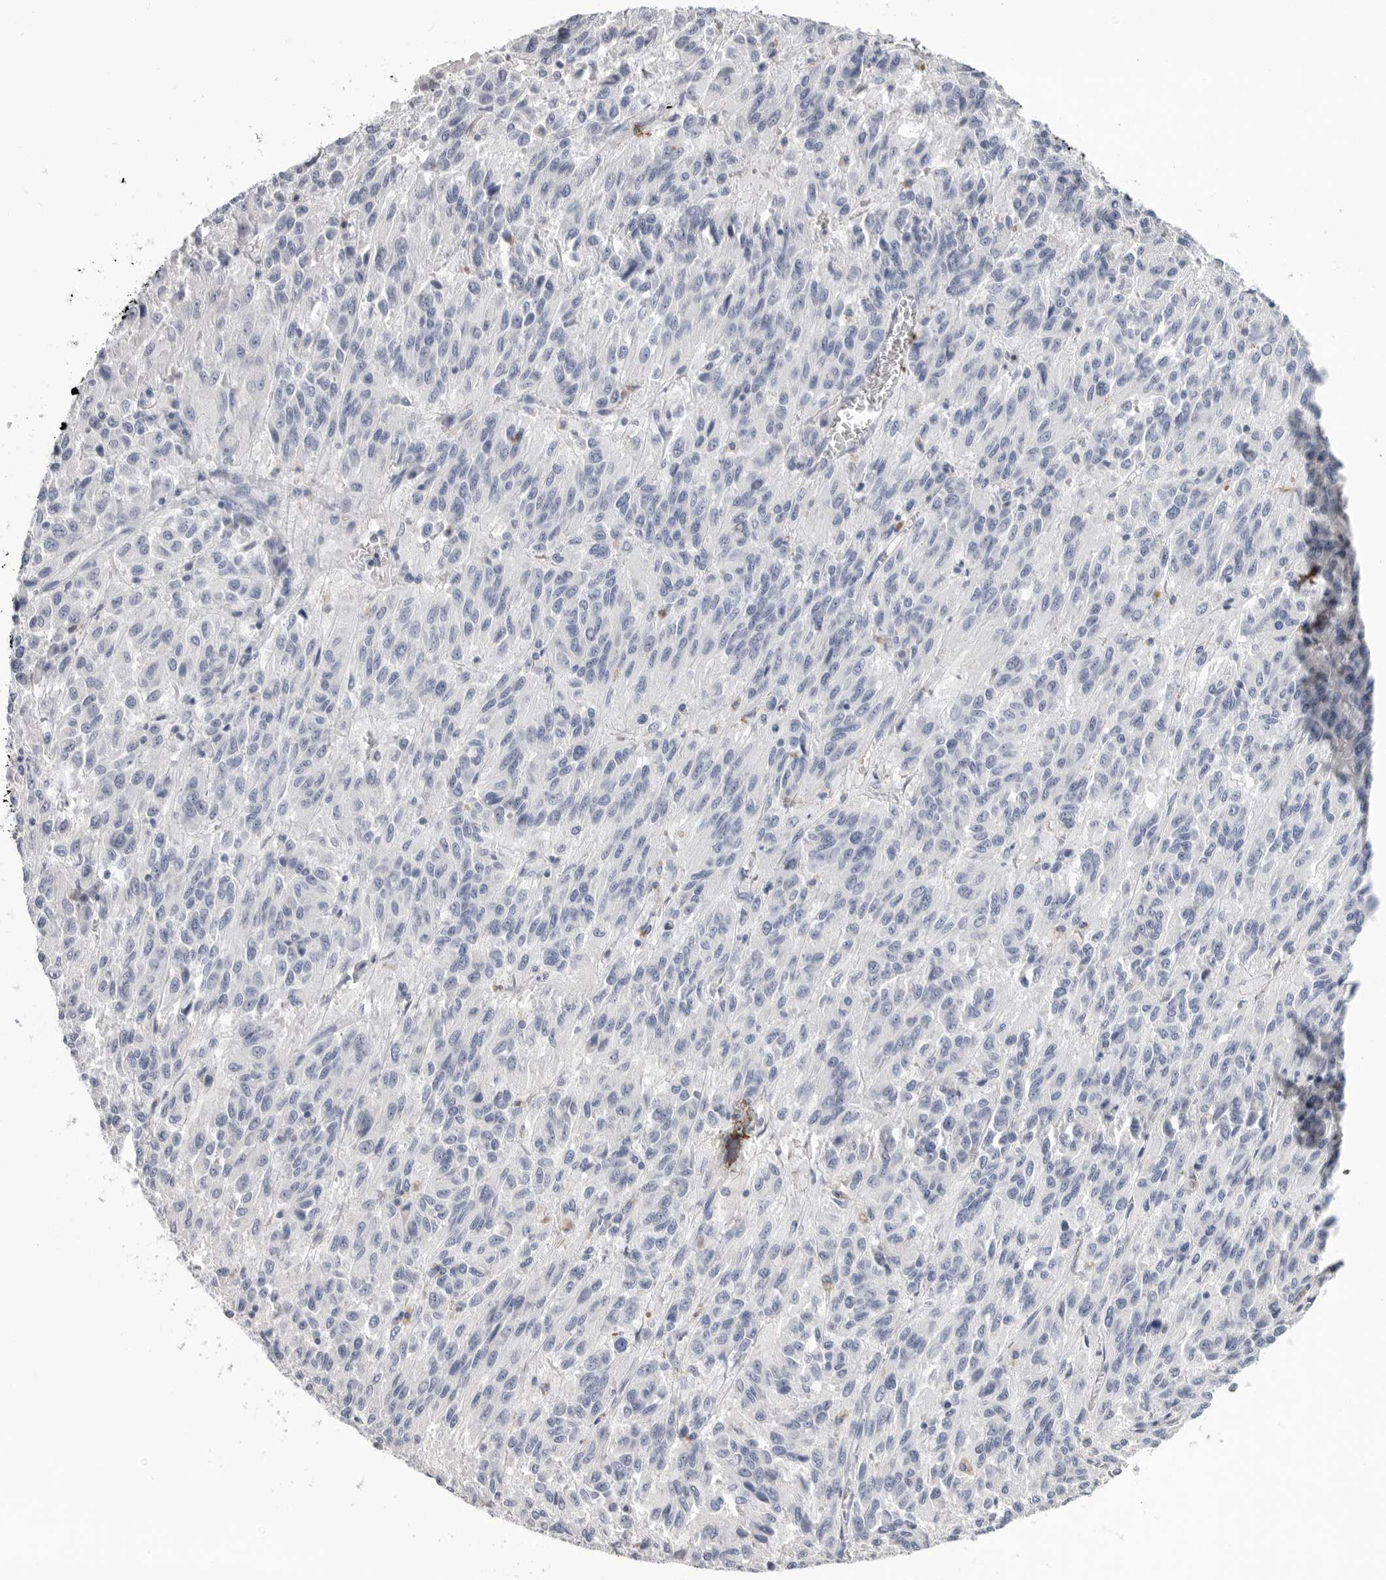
{"staining": {"intensity": "negative", "quantity": "none", "location": "none"}, "tissue": "melanoma", "cell_type": "Tumor cells", "image_type": "cancer", "snomed": [{"axis": "morphology", "description": "Malignant melanoma, Metastatic site"}, {"axis": "topography", "description": "Lung"}], "caption": "Histopathology image shows no significant protein expression in tumor cells of malignant melanoma (metastatic site).", "gene": "APOA2", "patient": {"sex": "male", "age": 64}}